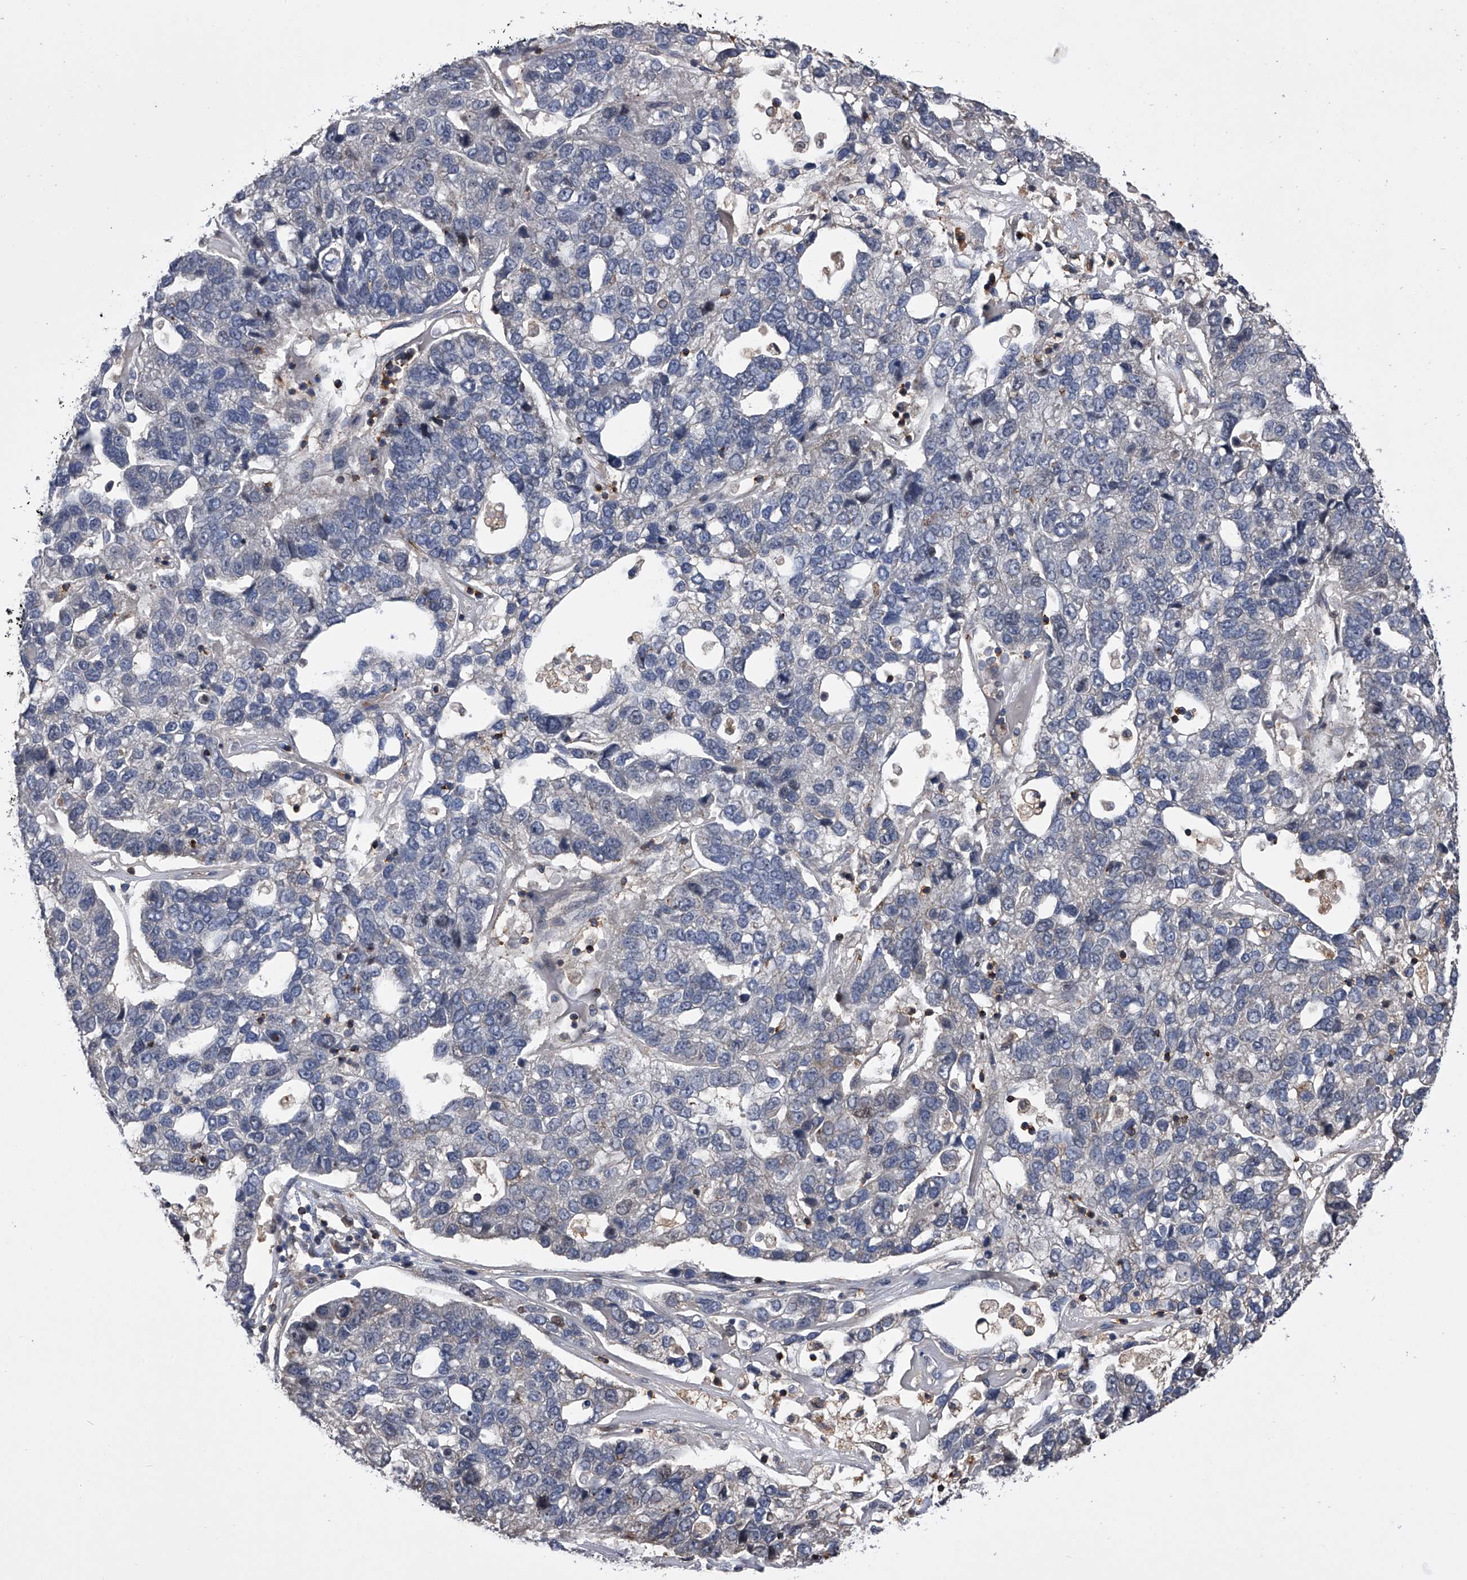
{"staining": {"intensity": "negative", "quantity": "none", "location": "none"}, "tissue": "pancreatic cancer", "cell_type": "Tumor cells", "image_type": "cancer", "snomed": [{"axis": "morphology", "description": "Adenocarcinoma, NOS"}, {"axis": "topography", "description": "Pancreas"}], "caption": "A micrograph of human pancreatic adenocarcinoma is negative for staining in tumor cells.", "gene": "PAN3", "patient": {"sex": "female", "age": 61}}